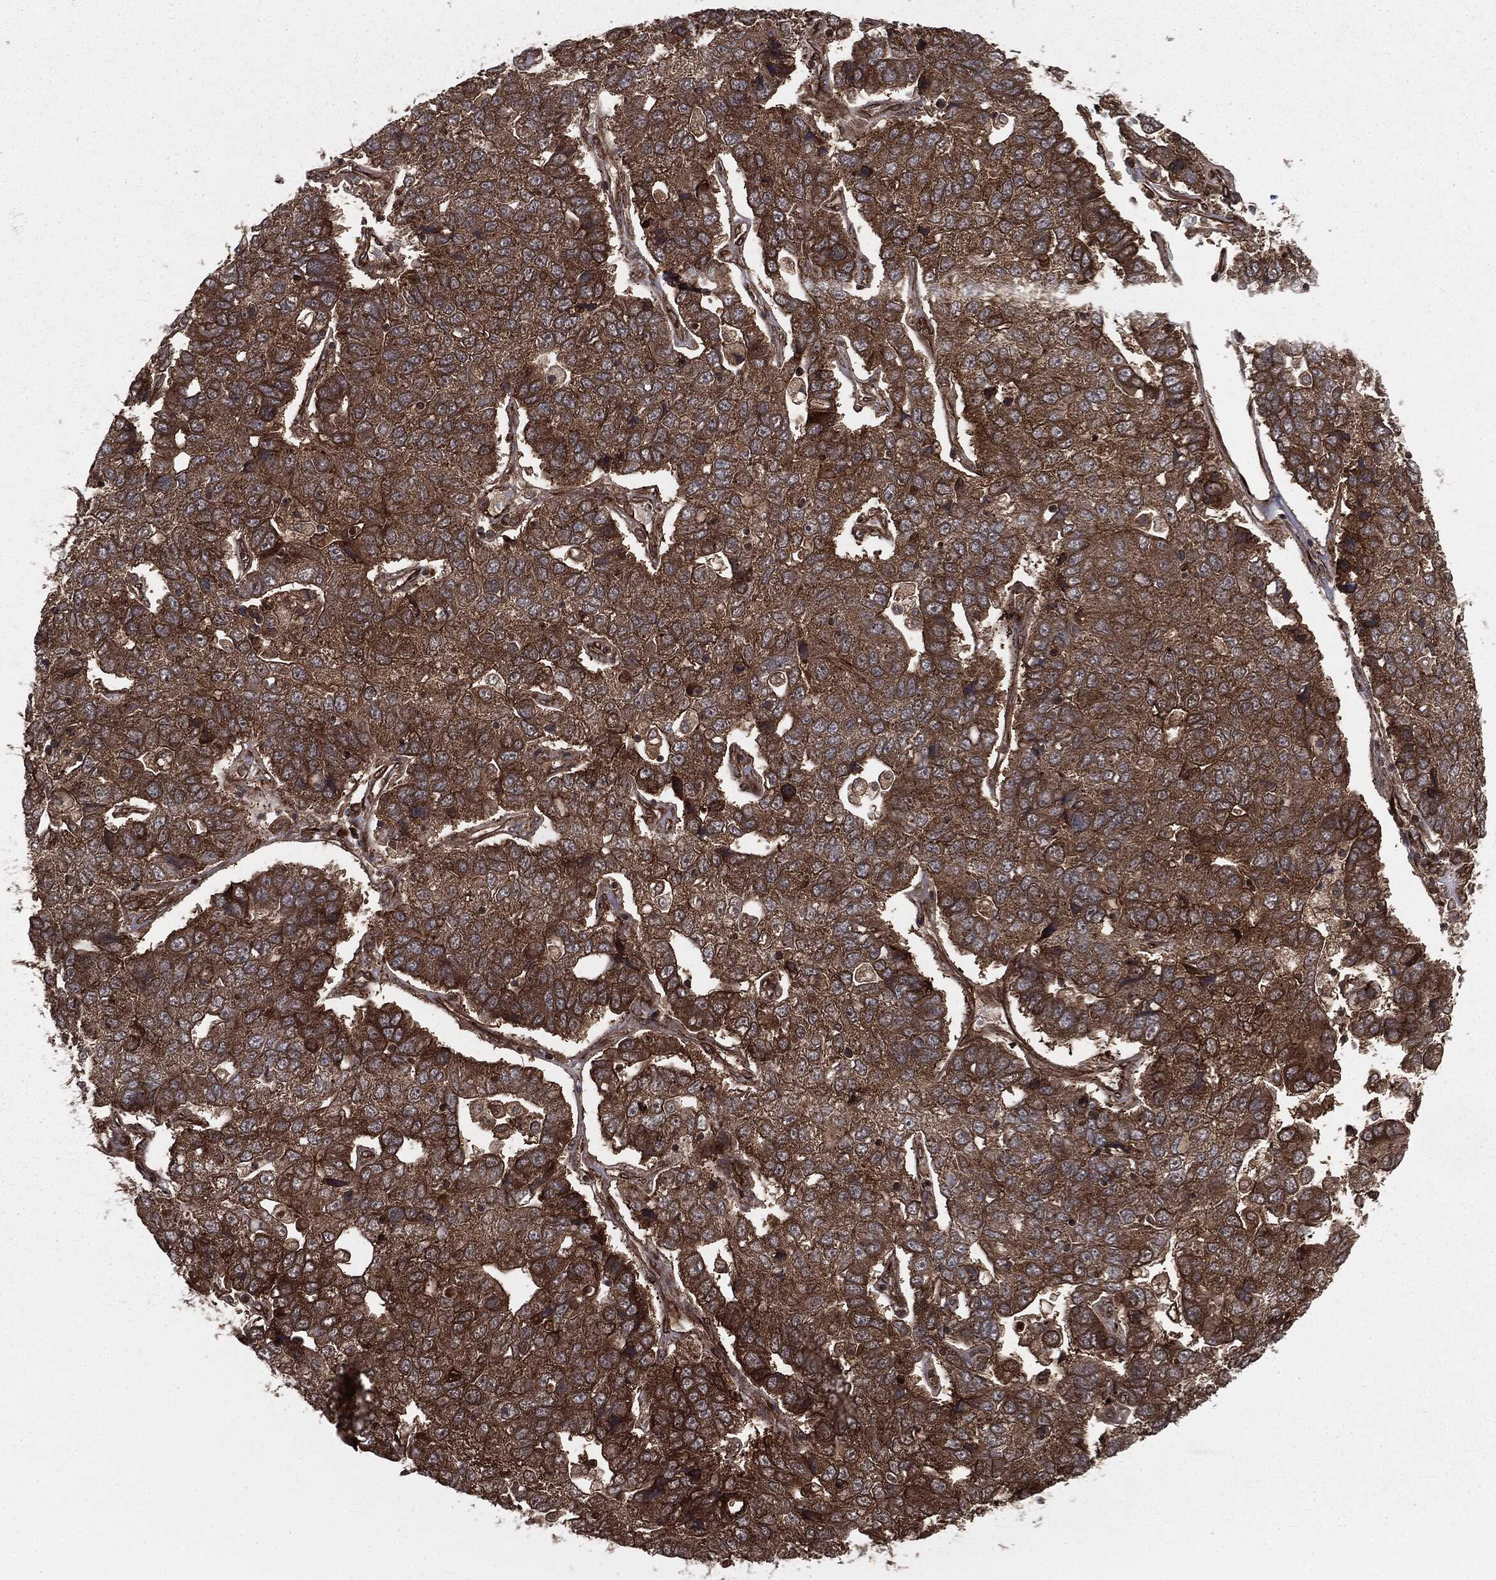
{"staining": {"intensity": "moderate", "quantity": ">75%", "location": "cytoplasmic/membranous"}, "tissue": "pancreatic cancer", "cell_type": "Tumor cells", "image_type": "cancer", "snomed": [{"axis": "morphology", "description": "Adenocarcinoma, NOS"}, {"axis": "topography", "description": "Pancreas"}], "caption": "Immunohistochemical staining of human pancreatic cancer (adenocarcinoma) demonstrates medium levels of moderate cytoplasmic/membranous protein positivity in about >75% of tumor cells.", "gene": "RANBP9", "patient": {"sex": "female", "age": 61}}